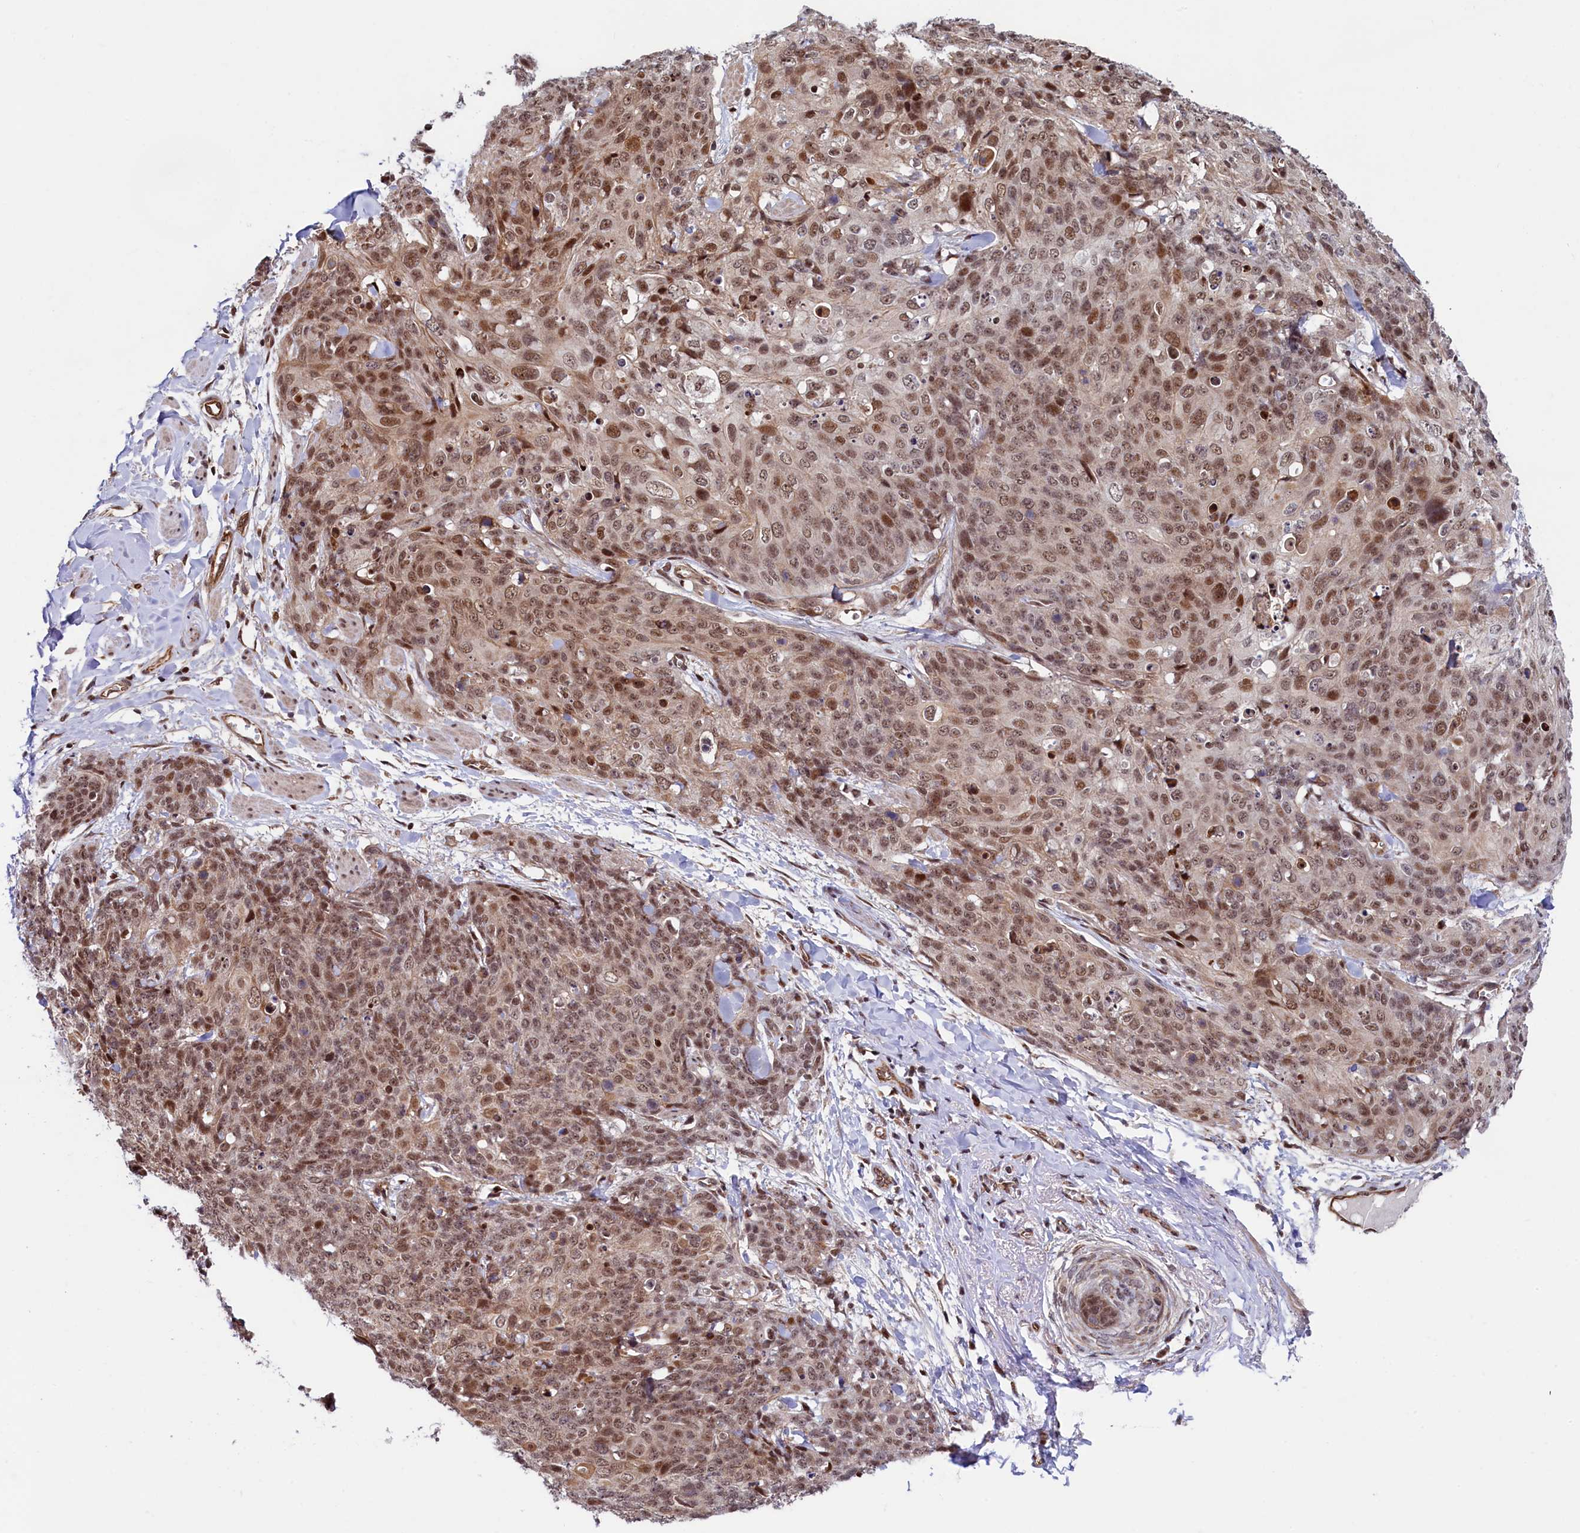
{"staining": {"intensity": "moderate", "quantity": ">75%", "location": "nuclear"}, "tissue": "skin cancer", "cell_type": "Tumor cells", "image_type": "cancer", "snomed": [{"axis": "morphology", "description": "Squamous cell carcinoma, NOS"}, {"axis": "topography", "description": "Skin"}, {"axis": "topography", "description": "Vulva"}], "caption": "A photomicrograph showing moderate nuclear expression in approximately >75% of tumor cells in skin cancer (squamous cell carcinoma), as visualized by brown immunohistochemical staining.", "gene": "LEO1", "patient": {"sex": "female", "age": 85}}